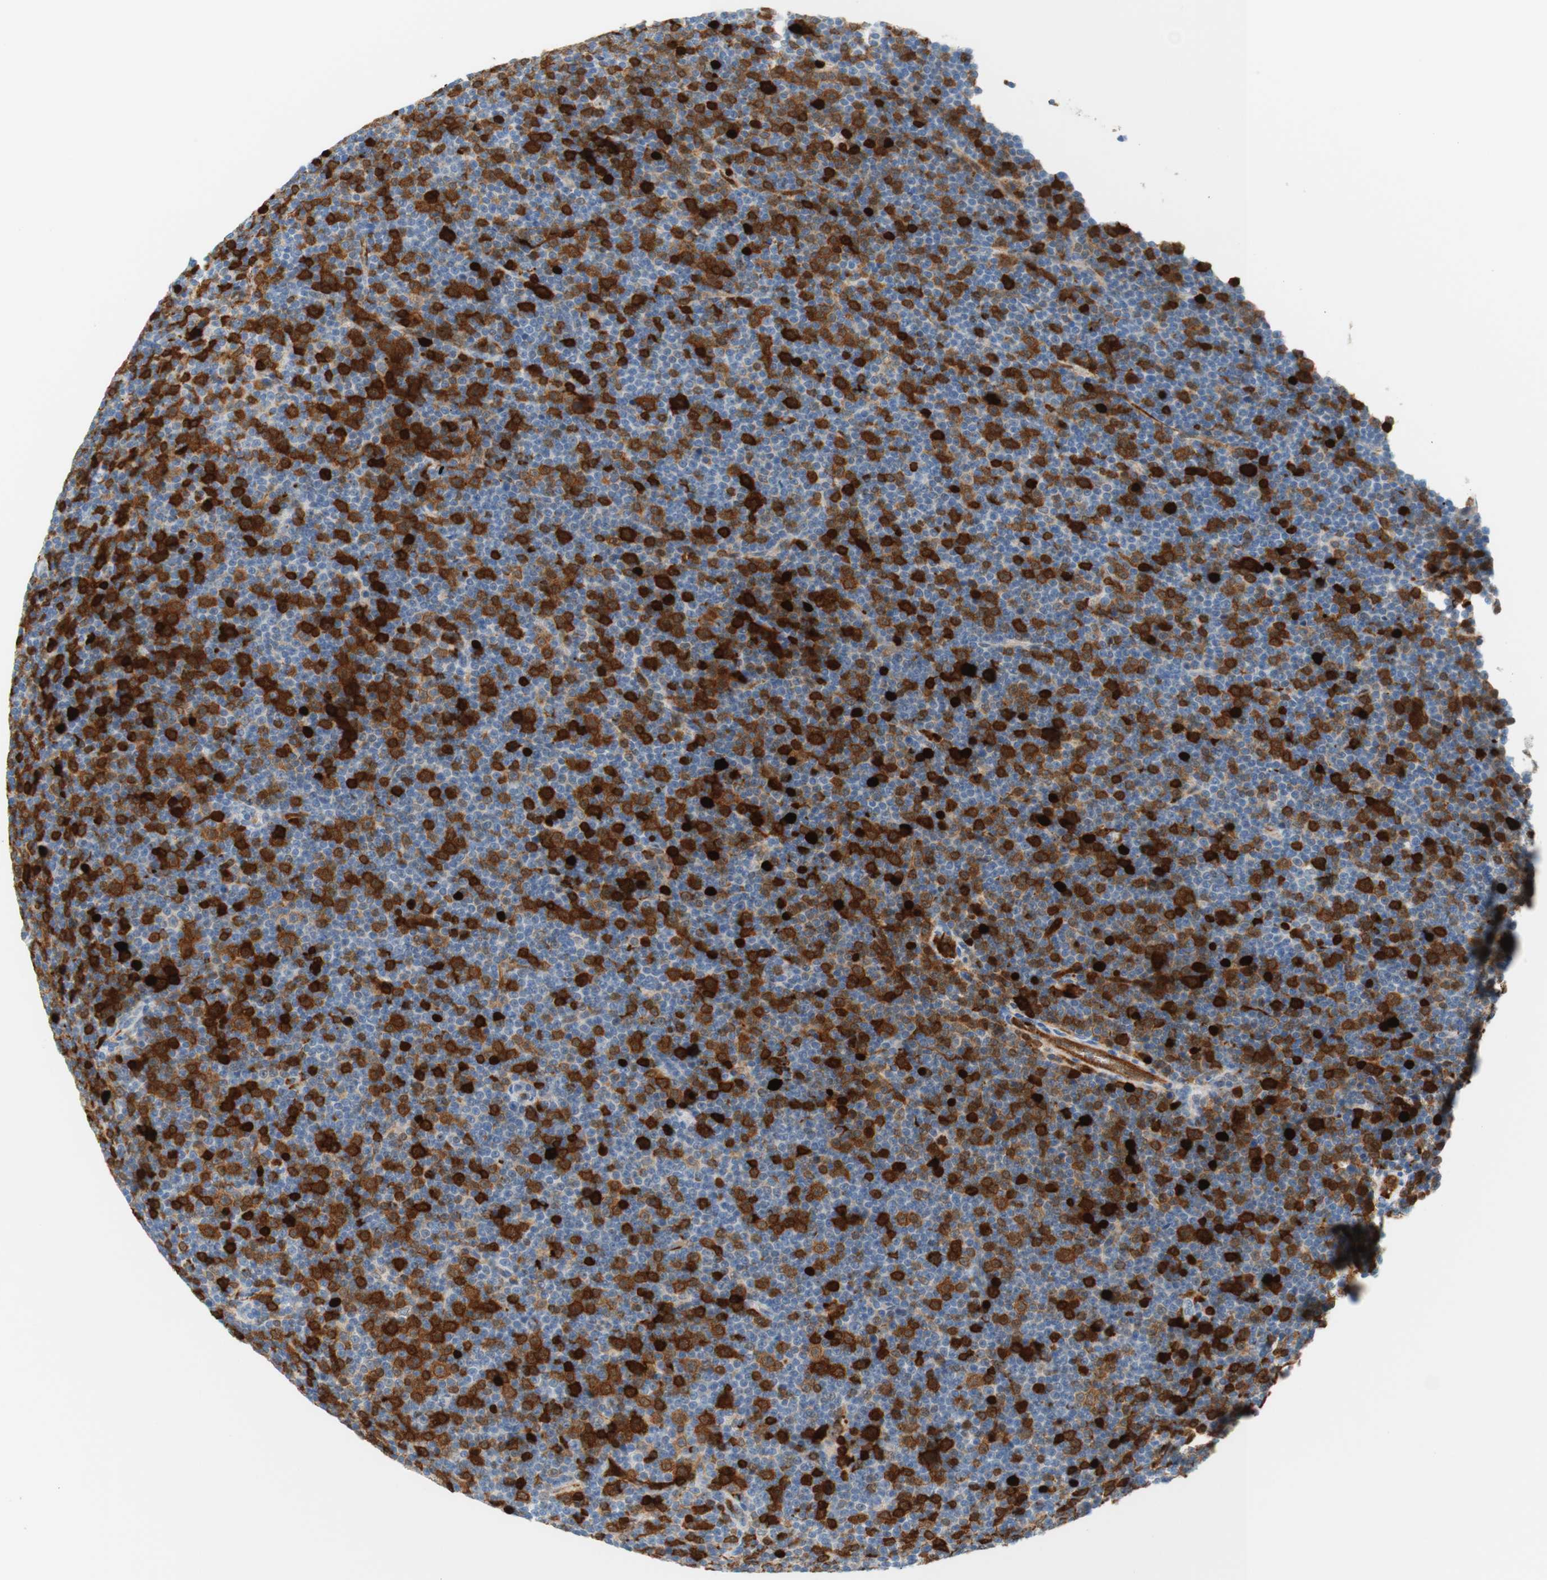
{"staining": {"intensity": "strong", "quantity": "25%-75%", "location": "cytoplasmic/membranous,nuclear"}, "tissue": "lymphoma", "cell_type": "Tumor cells", "image_type": "cancer", "snomed": [{"axis": "morphology", "description": "Malignant lymphoma, non-Hodgkin's type, Low grade"}, {"axis": "topography", "description": "Lymph node"}], "caption": "Strong cytoplasmic/membranous and nuclear protein staining is present in approximately 25%-75% of tumor cells in lymphoma.", "gene": "STMN1", "patient": {"sex": "female", "age": 67}}